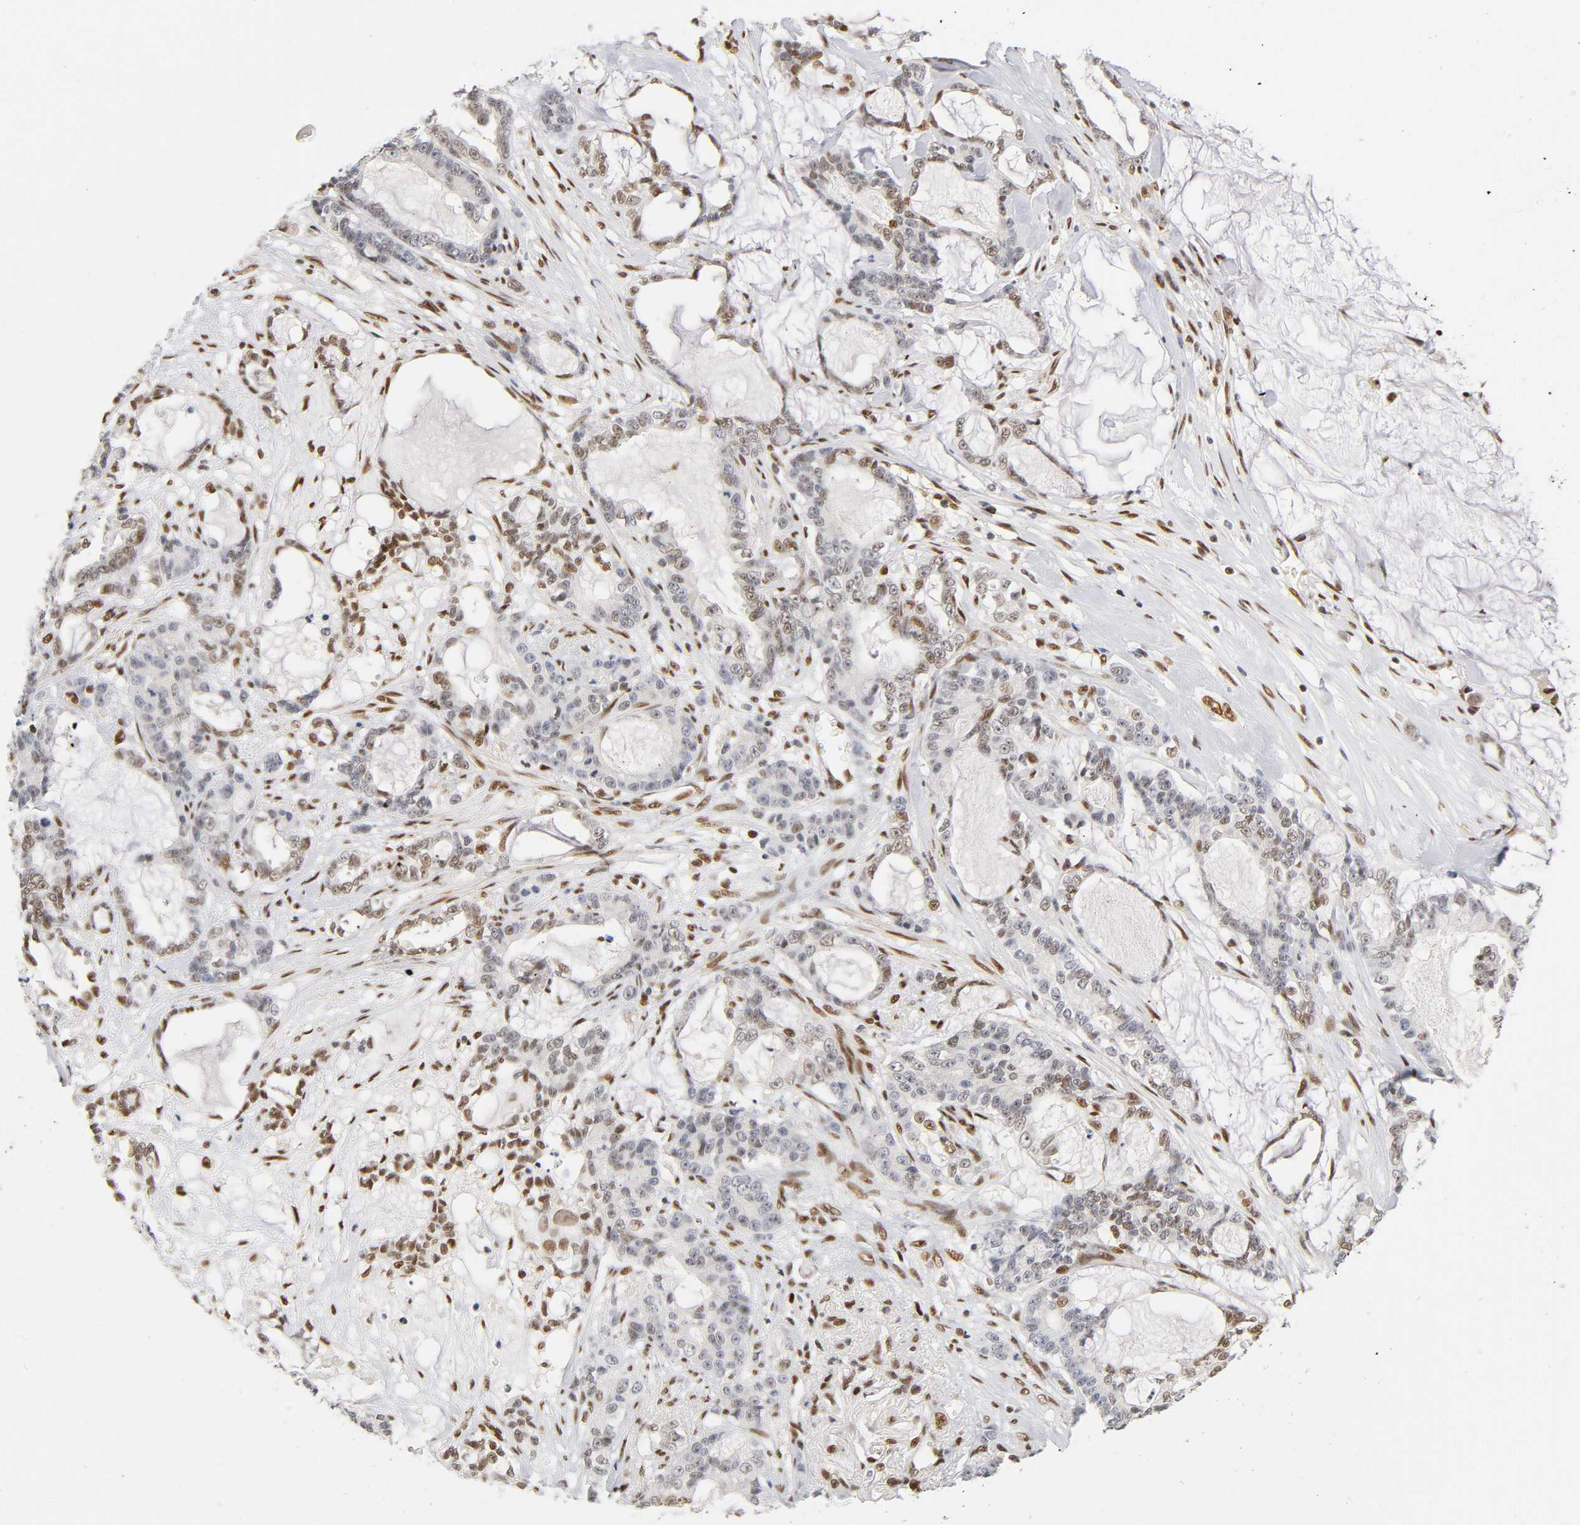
{"staining": {"intensity": "moderate", "quantity": "25%-75%", "location": "nuclear"}, "tissue": "pancreatic cancer", "cell_type": "Tumor cells", "image_type": "cancer", "snomed": [{"axis": "morphology", "description": "Adenocarcinoma, NOS"}, {"axis": "topography", "description": "Pancreas"}], "caption": "Immunohistochemistry (IHC) of pancreatic adenocarcinoma shows medium levels of moderate nuclear positivity in approximately 25%-75% of tumor cells.", "gene": "NR3C1", "patient": {"sex": "female", "age": 73}}